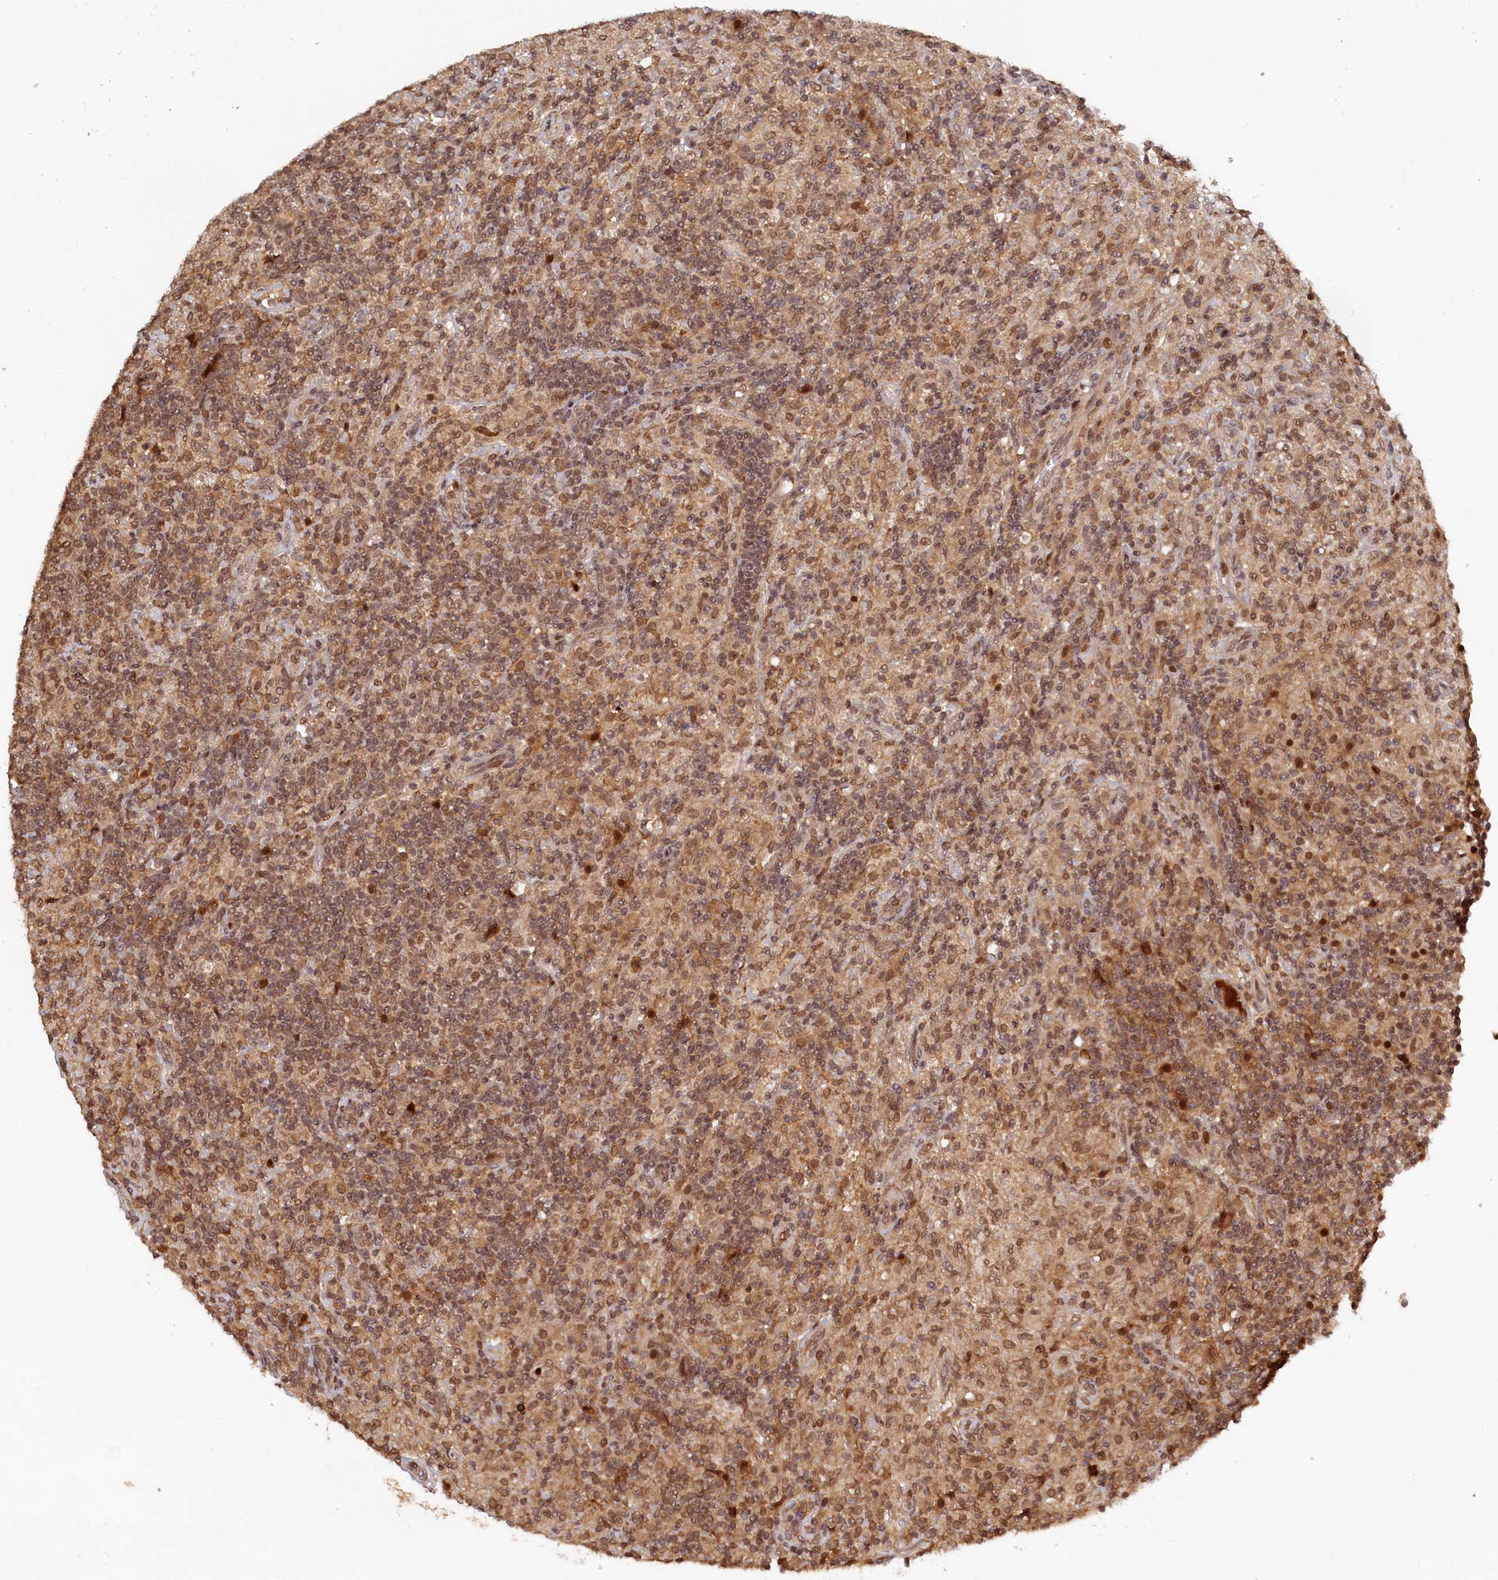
{"staining": {"intensity": "moderate", "quantity": ">75%", "location": "nuclear"}, "tissue": "lymphoma", "cell_type": "Tumor cells", "image_type": "cancer", "snomed": [{"axis": "morphology", "description": "Hodgkin's disease, NOS"}, {"axis": "topography", "description": "Lymph node"}], "caption": "Protein expression analysis of Hodgkin's disease exhibits moderate nuclear staining in approximately >75% of tumor cells. The staining is performed using DAB brown chromogen to label protein expression. The nuclei are counter-stained blue using hematoxylin.", "gene": "TRAPPC4", "patient": {"sex": "male", "age": 70}}